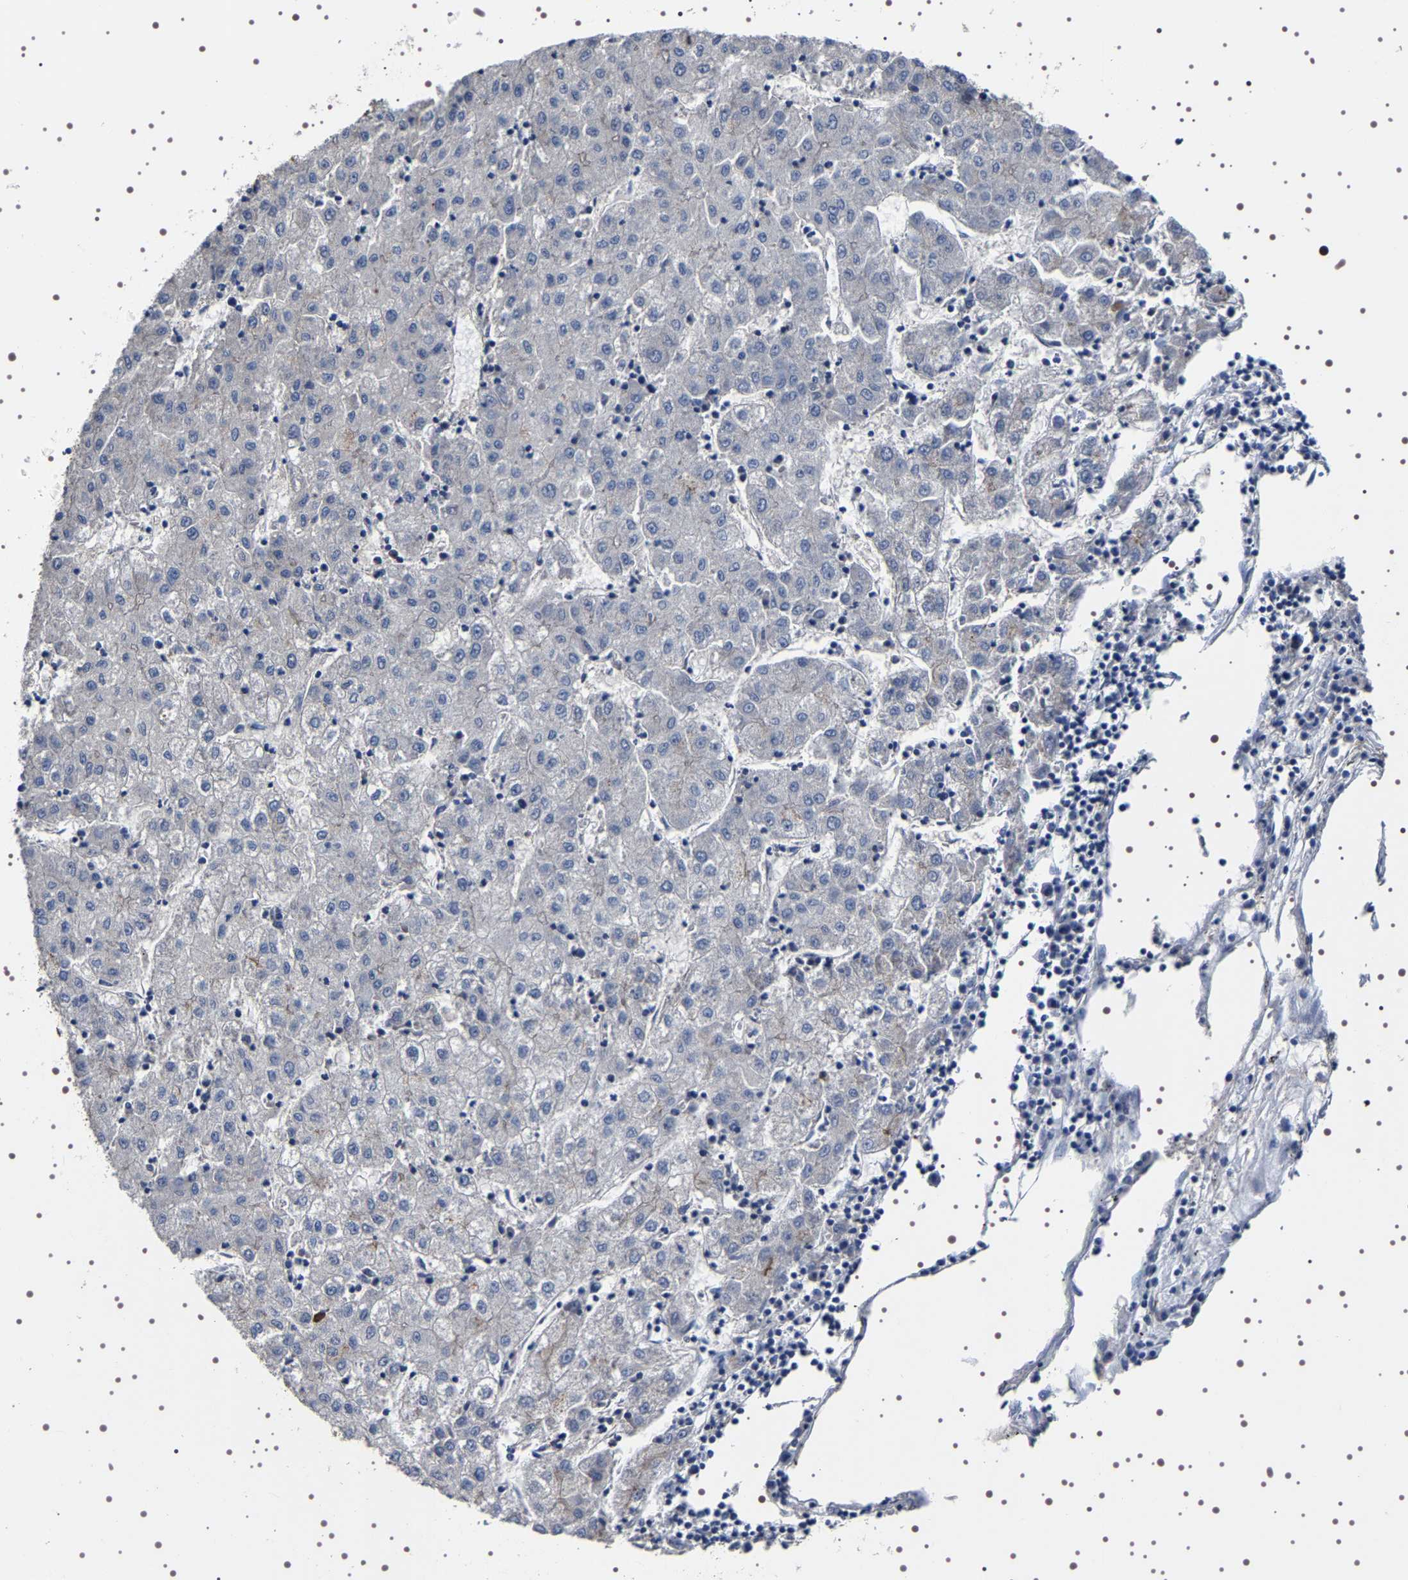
{"staining": {"intensity": "negative", "quantity": "none", "location": "none"}, "tissue": "liver cancer", "cell_type": "Tumor cells", "image_type": "cancer", "snomed": [{"axis": "morphology", "description": "Carcinoma, Hepatocellular, NOS"}, {"axis": "topography", "description": "Liver"}], "caption": "The immunohistochemistry (IHC) photomicrograph has no significant positivity in tumor cells of hepatocellular carcinoma (liver) tissue.", "gene": "ALPL", "patient": {"sex": "male", "age": 72}}